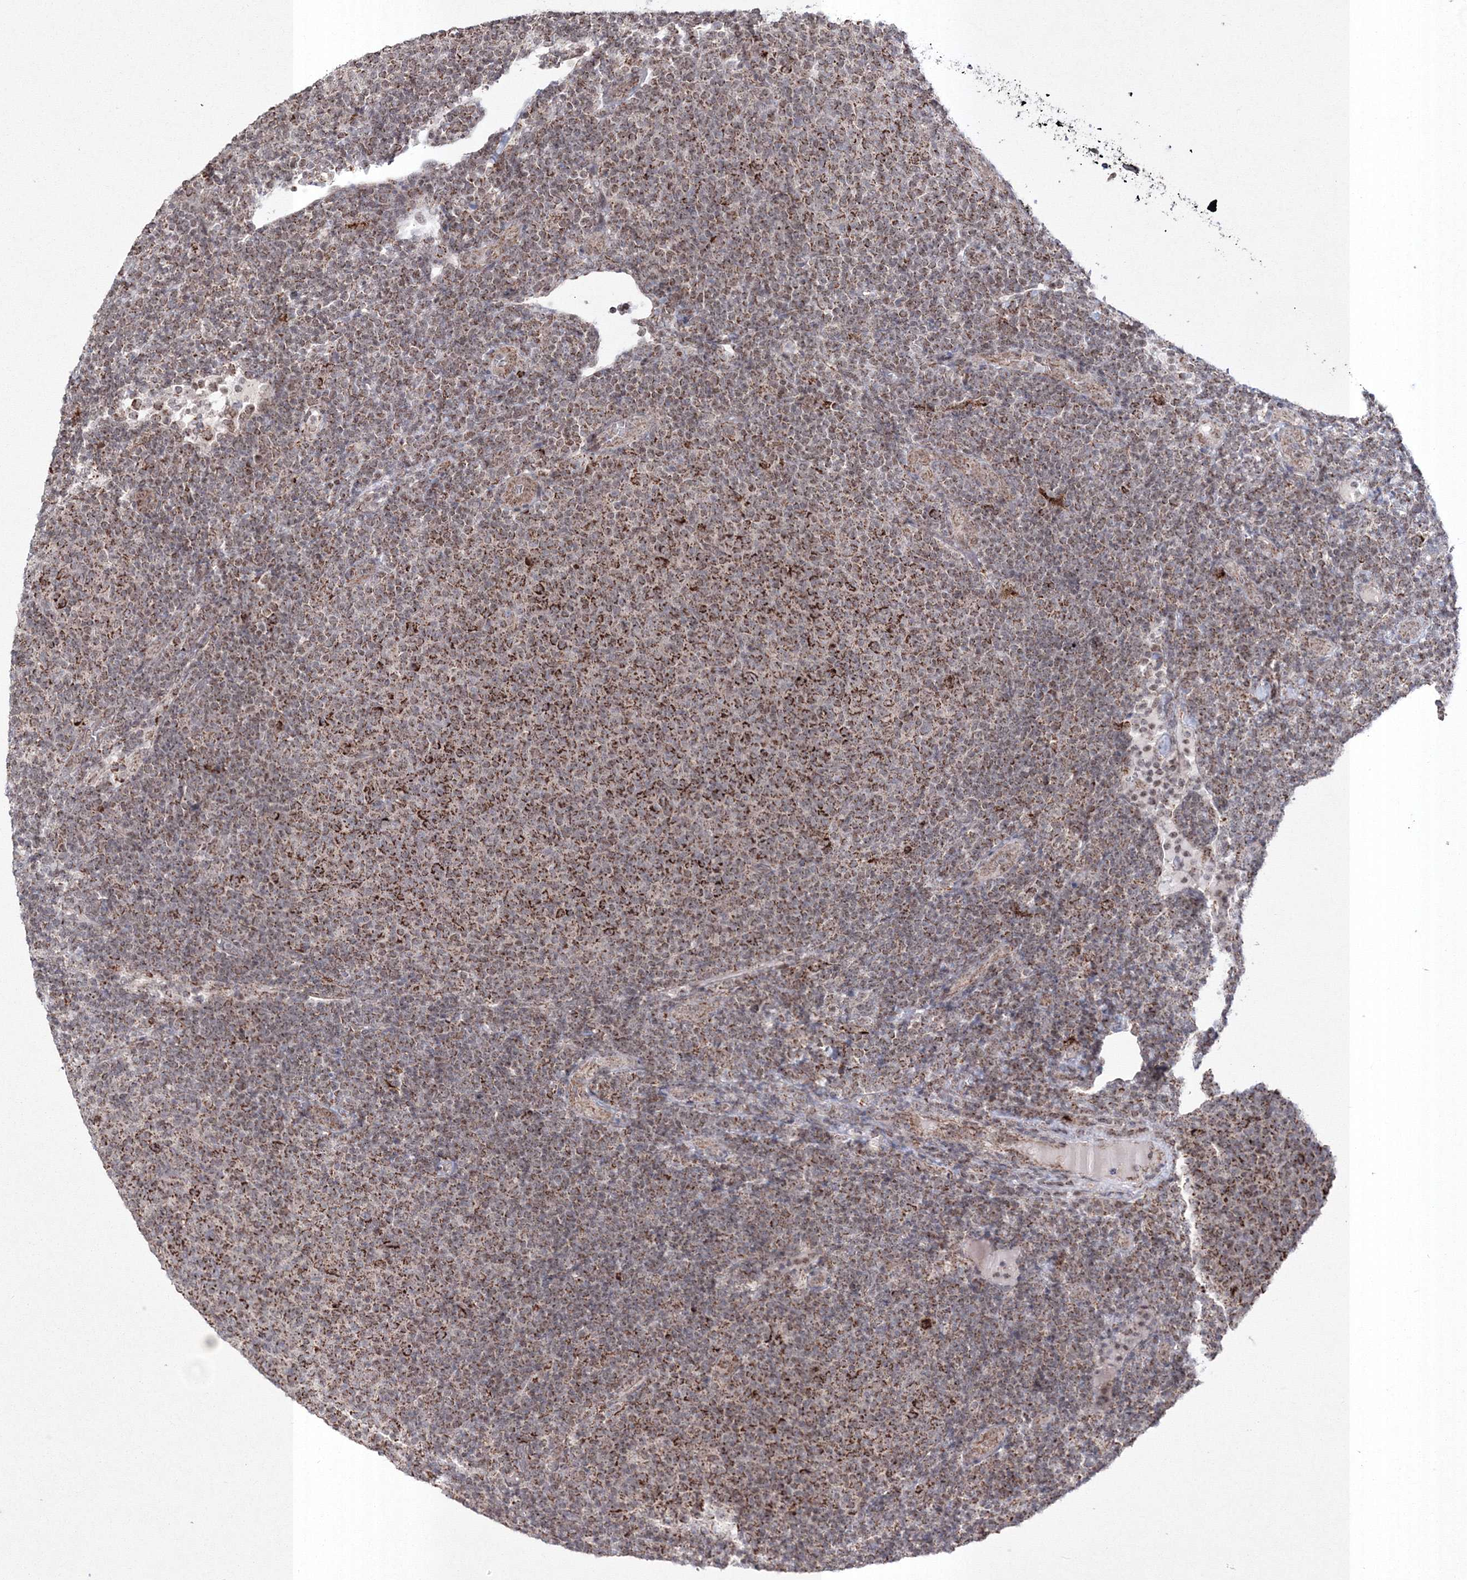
{"staining": {"intensity": "strong", "quantity": "25%-75%", "location": "cytoplasmic/membranous"}, "tissue": "lymphoma", "cell_type": "Tumor cells", "image_type": "cancer", "snomed": [{"axis": "morphology", "description": "Malignant lymphoma, non-Hodgkin's type, Low grade"}, {"axis": "topography", "description": "Lymph node"}], "caption": "IHC micrograph of neoplastic tissue: human lymphoma stained using IHC demonstrates high levels of strong protein expression localized specifically in the cytoplasmic/membranous of tumor cells, appearing as a cytoplasmic/membranous brown color.", "gene": "GRSF1", "patient": {"sex": "male", "age": 66}}